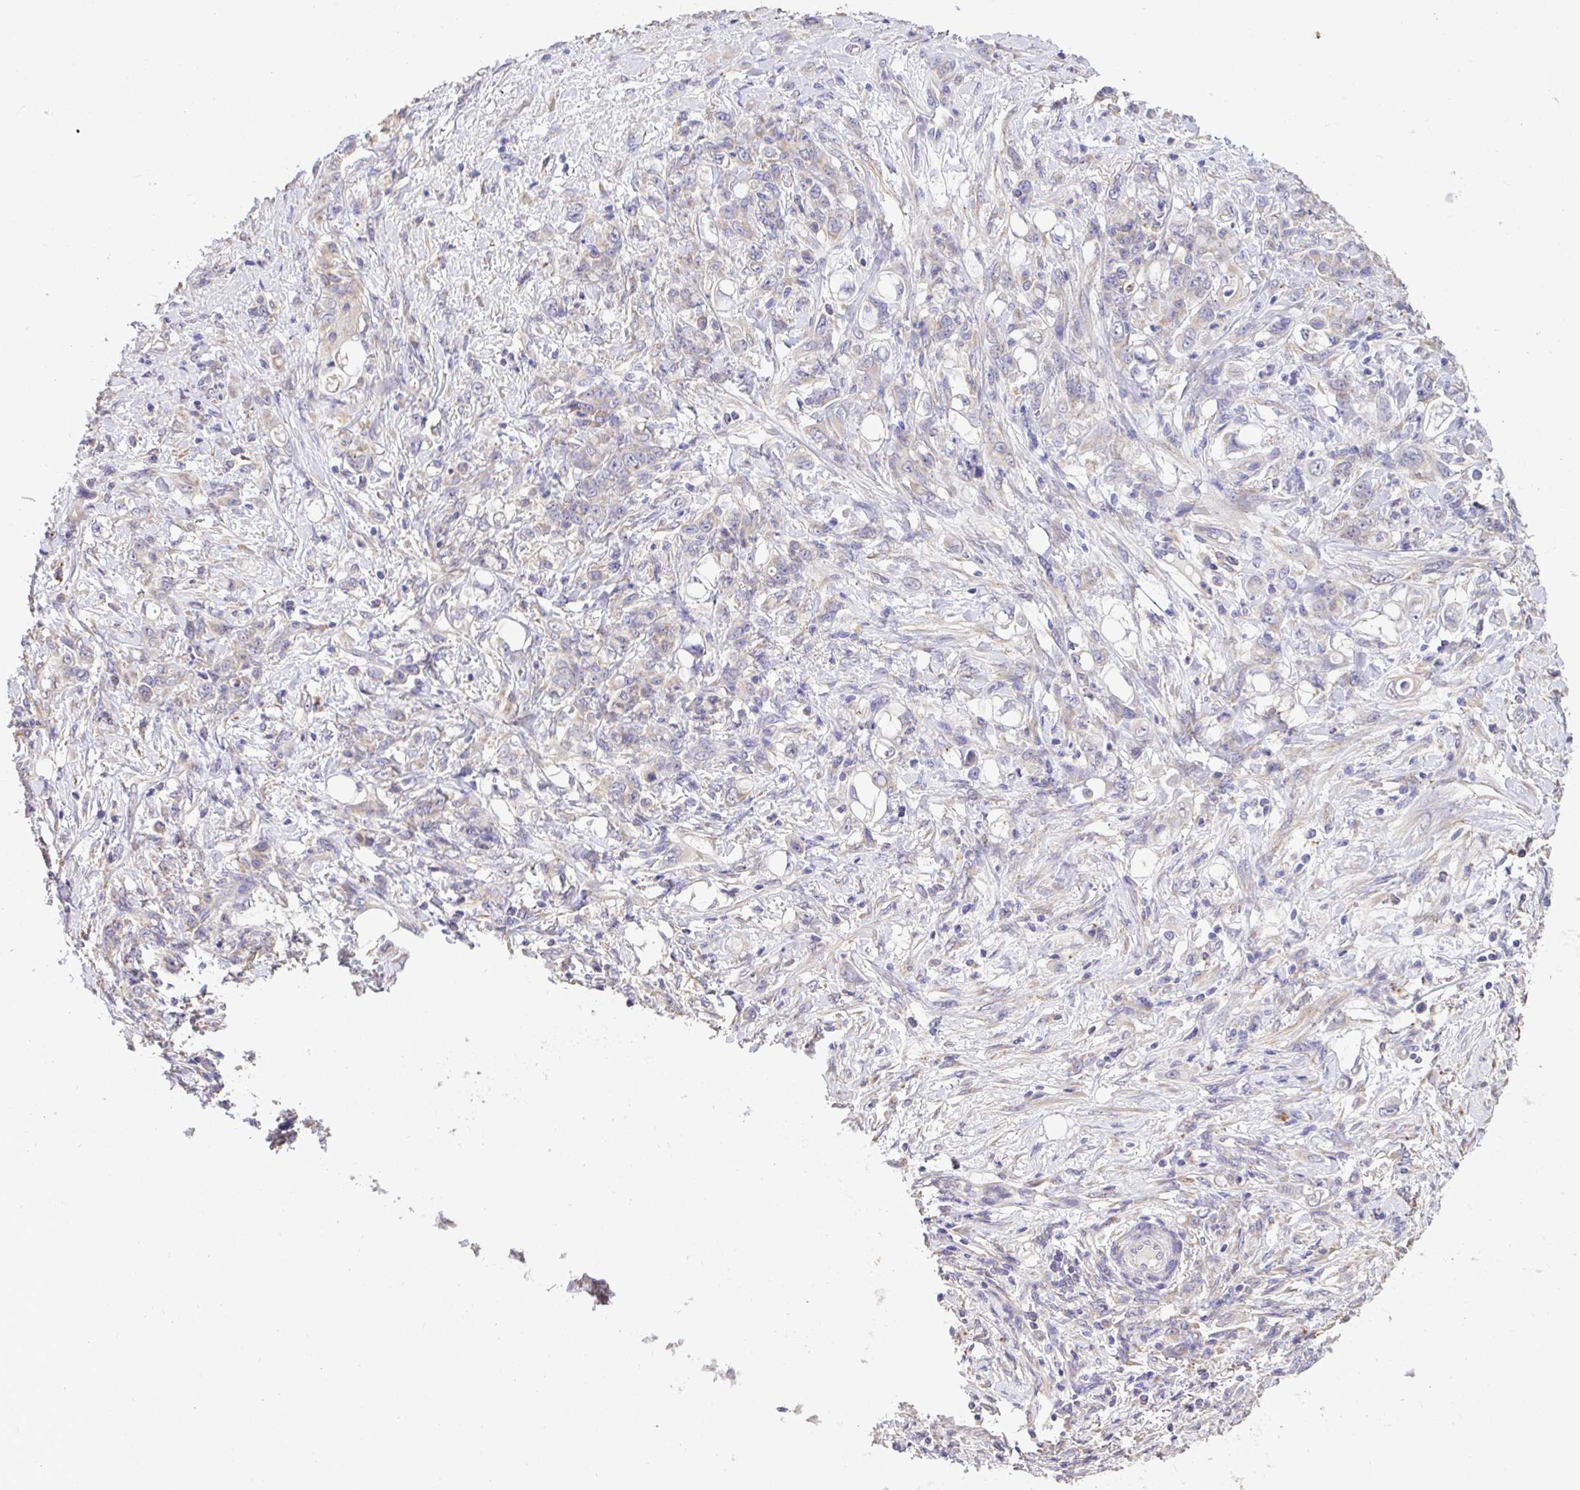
{"staining": {"intensity": "weak", "quantity": "<25%", "location": "cytoplasmic/membranous"}, "tissue": "stomach cancer", "cell_type": "Tumor cells", "image_type": "cancer", "snomed": [{"axis": "morphology", "description": "Adenocarcinoma, NOS"}, {"axis": "topography", "description": "Stomach"}], "caption": "A high-resolution histopathology image shows IHC staining of adenocarcinoma (stomach), which exhibits no significant staining in tumor cells.", "gene": "MPC2", "patient": {"sex": "female", "age": 79}}